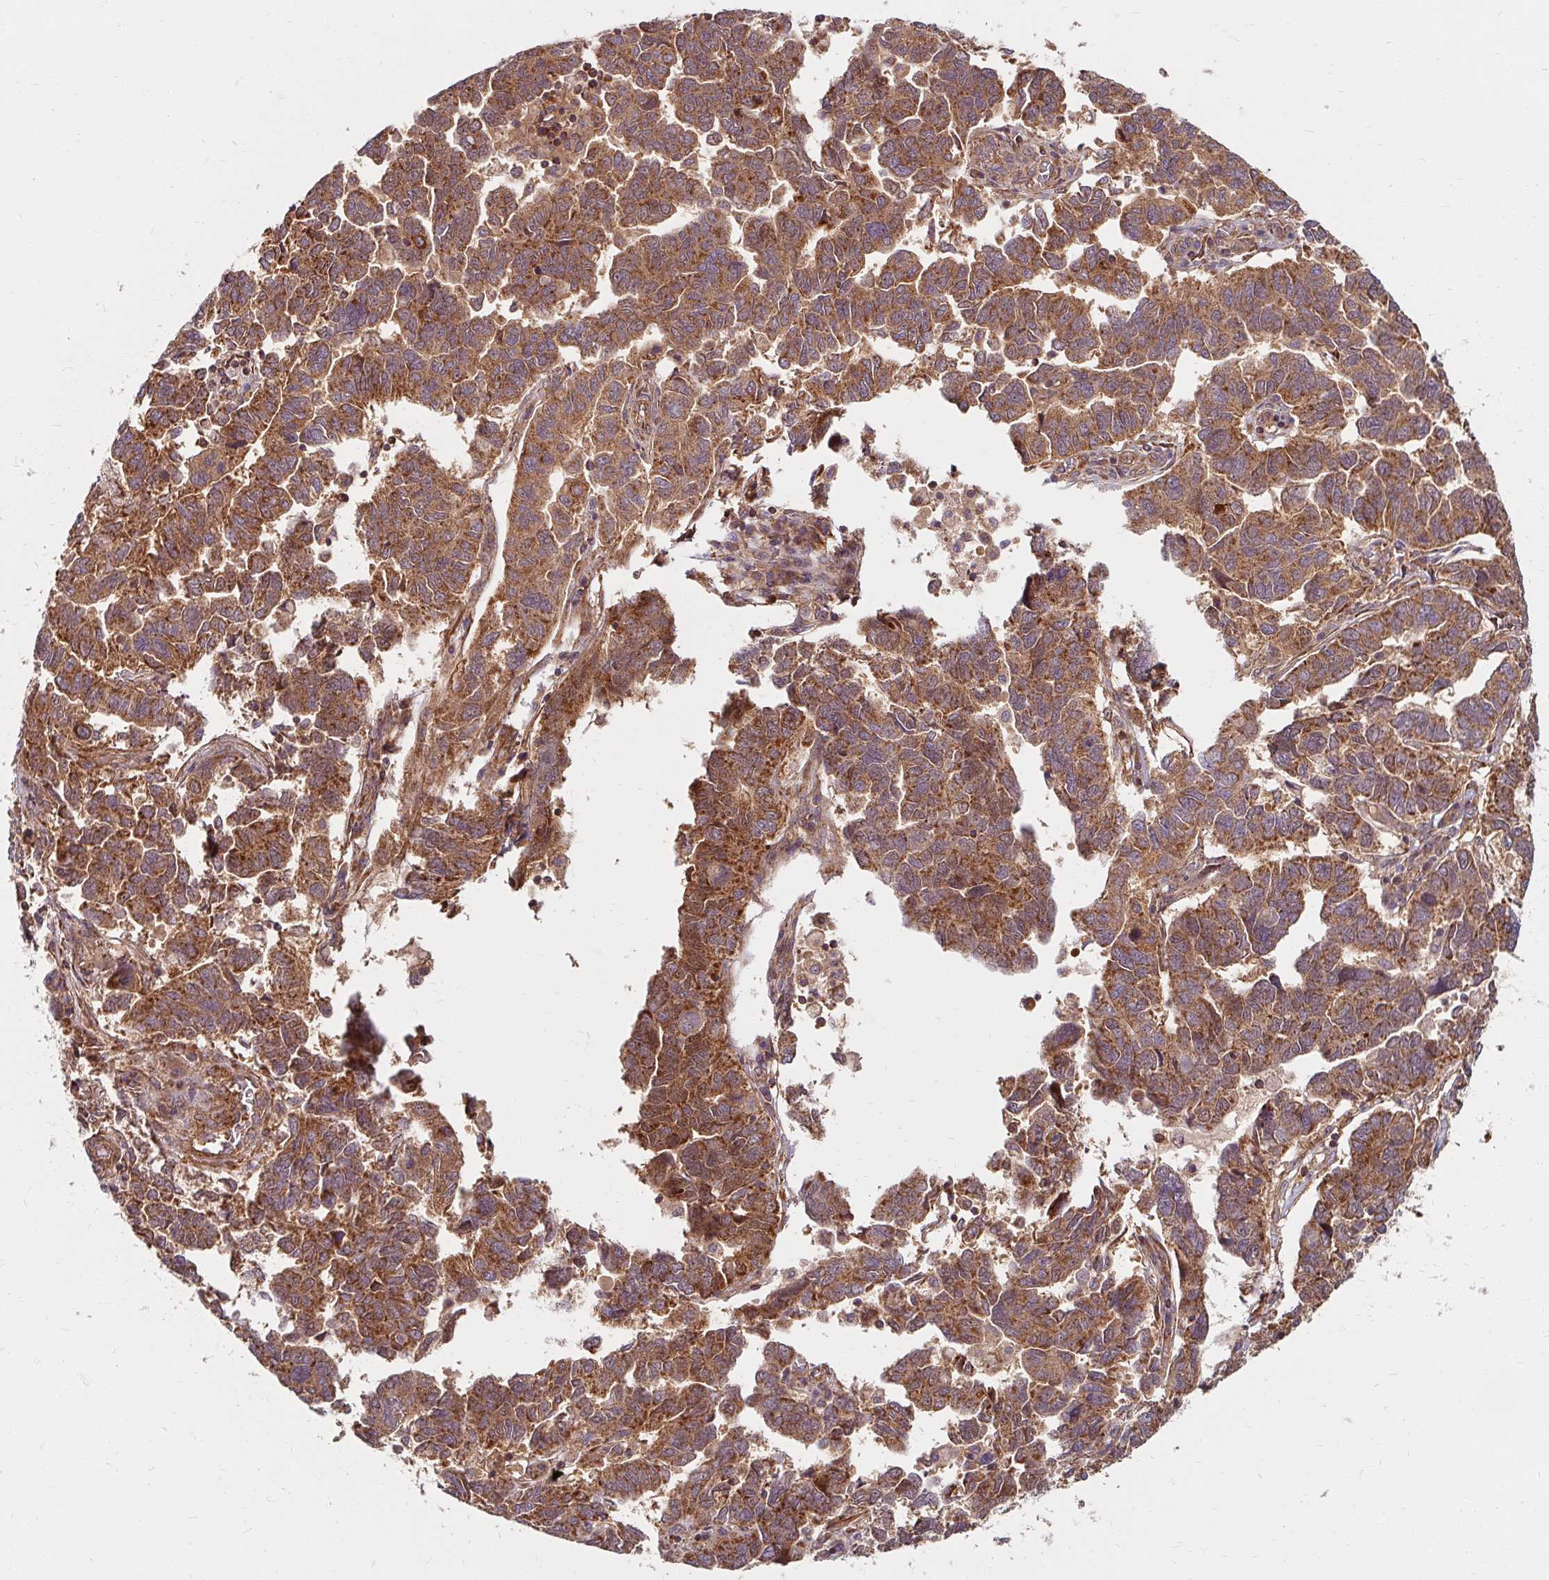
{"staining": {"intensity": "moderate", "quantity": ">75%", "location": "cytoplasmic/membranous"}, "tissue": "ovarian cancer", "cell_type": "Tumor cells", "image_type": "cancer", "snomed": [{"axis": "morphology", "description": "Cystadenocarcinoma, serous, NOS"}, {"axis": "topography", "description": "Ovary"}], "caption": "Immunohistochemical staining of human serous cystadenocarcinoma (ovarian) demonstrates medium levels of moderate cytoplasmic/membranous positivity in approximately >75% of tumor cells.", "gene": "BTF3", "patient": {"sex": "female", "age": 64}}